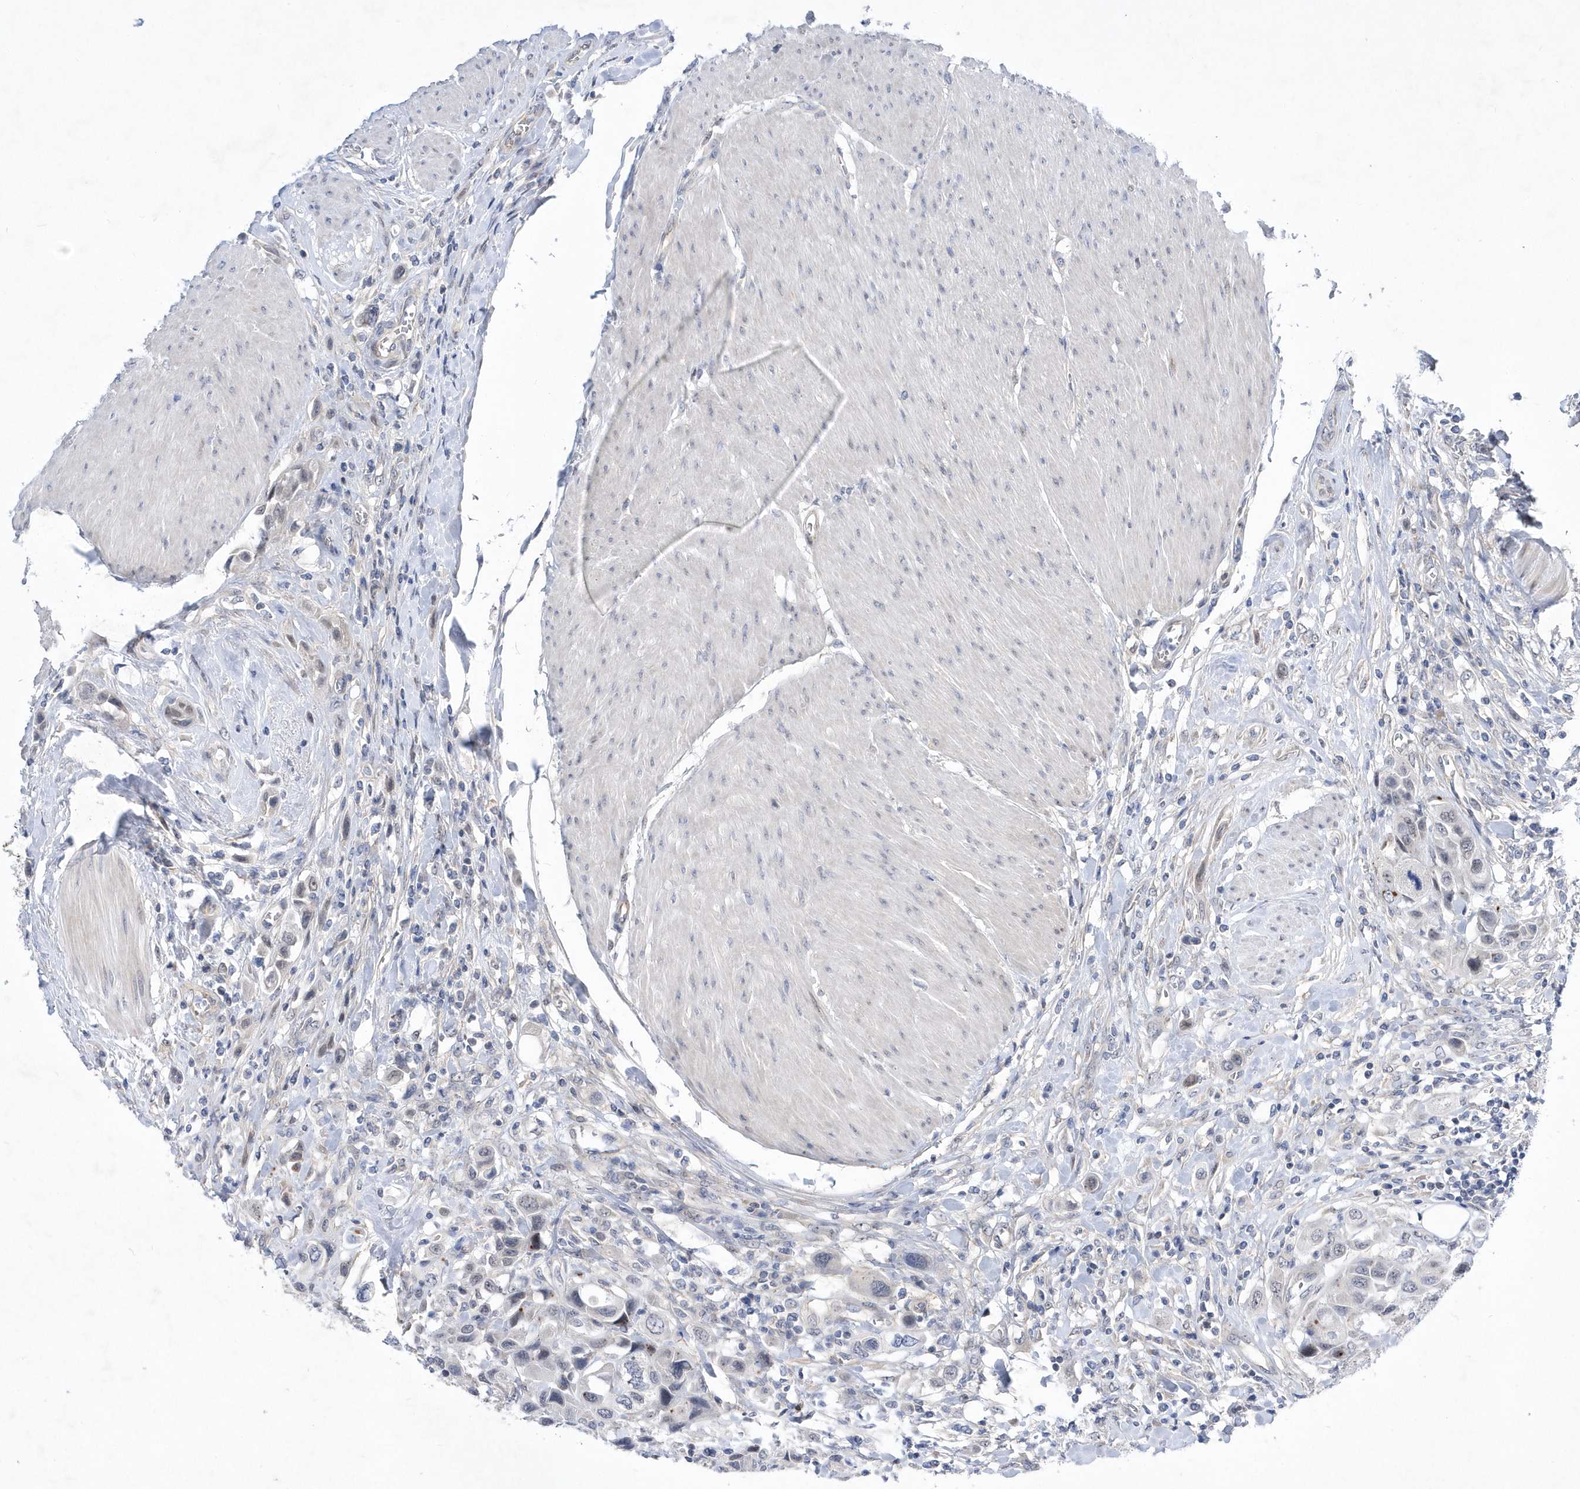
{"staining": {"intensity": "negative", "quantity": "none", "location": "none"}, "tissue": "urothelial cancer", "cell_type": "Tumor cells", "image_type": "cancer", "snomed": [{"axis": "morphology", "description": "Urothelial carcinoma, High grade"}, {"axis": "topography", "description": "Urinary bladder"}], "caption": "Immunohistochemical staining of urothelial carcinoma (high-grade) demonstrates no significant positivity in tumor cells.", "gene": "ZNF875", "patient": {"sex": "male", "age": 50}}